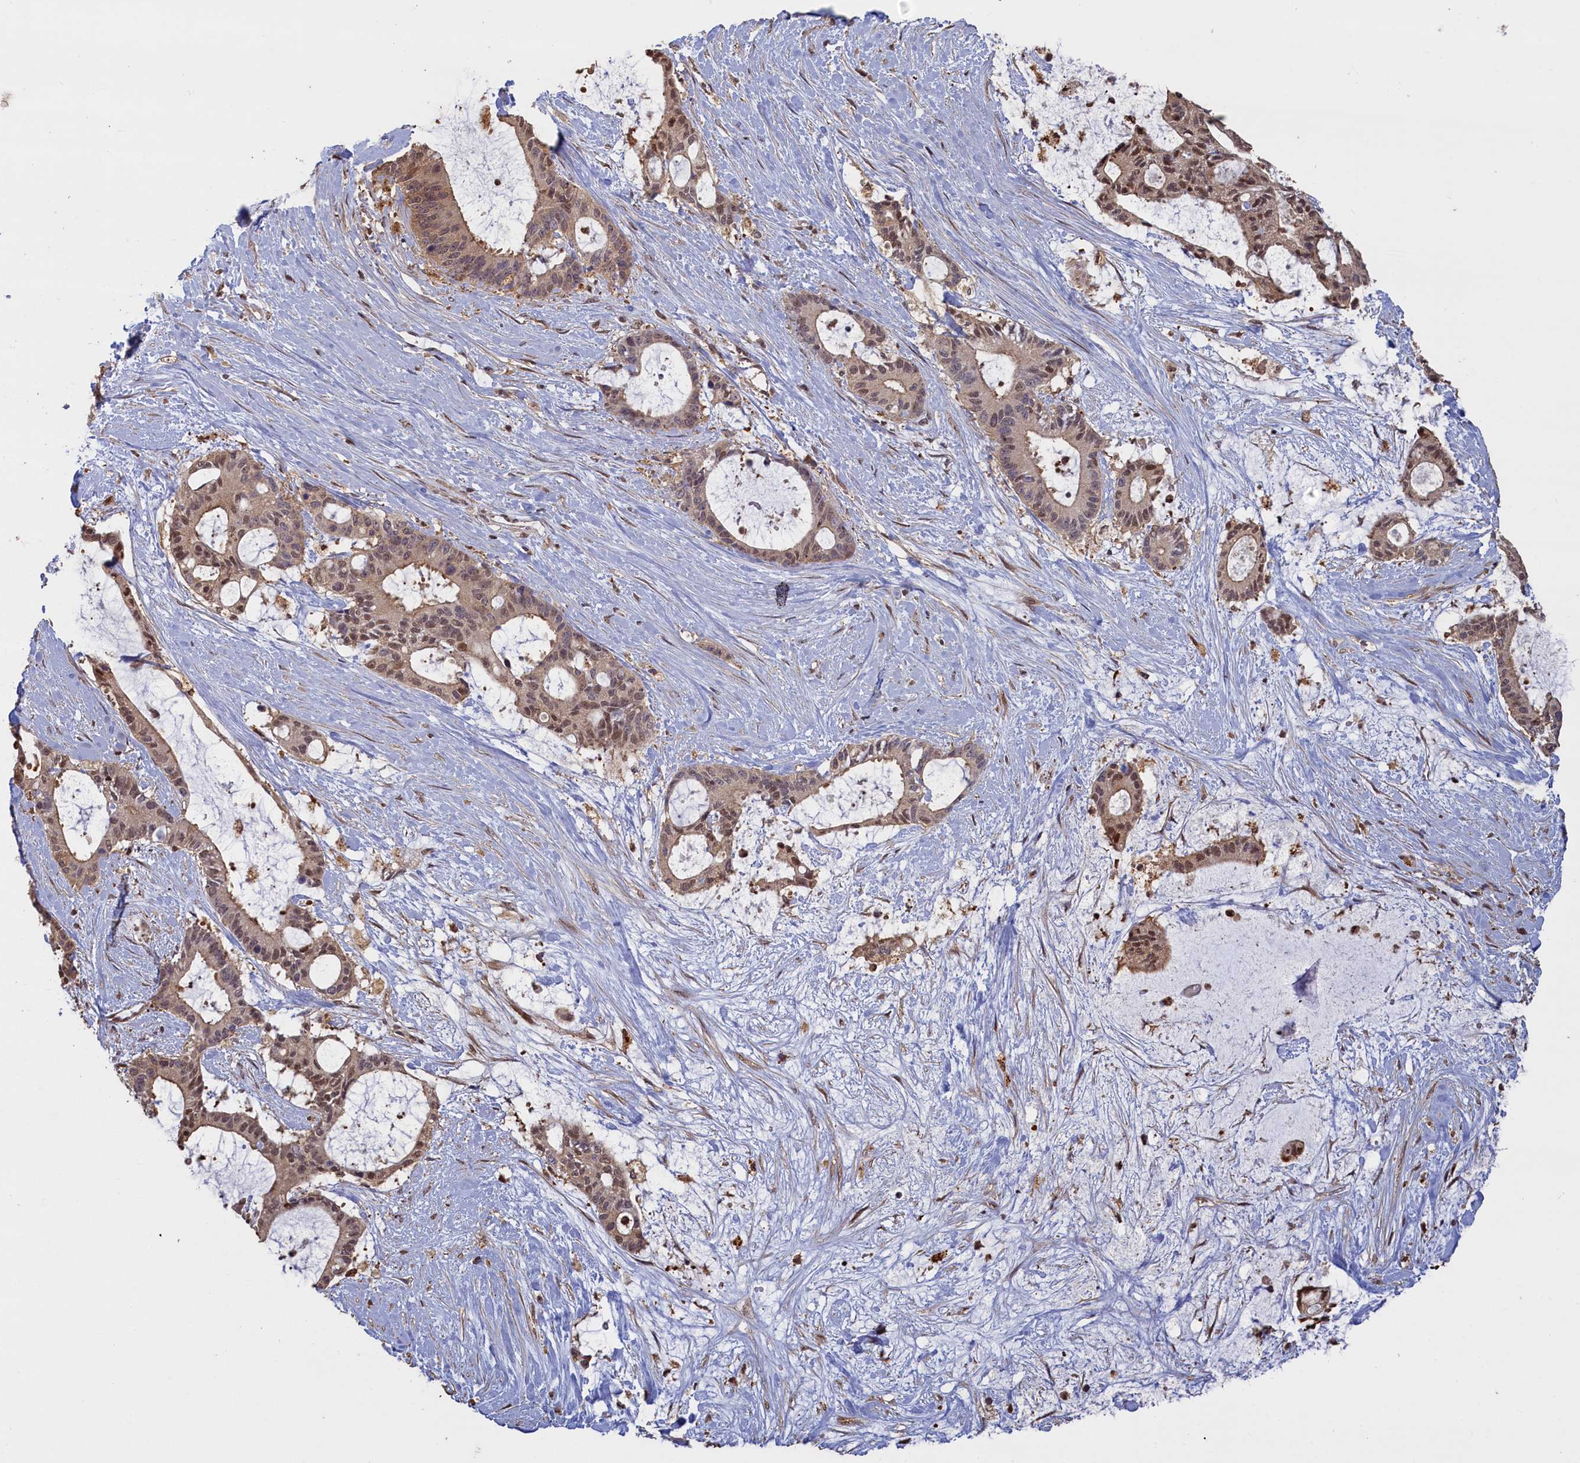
{"staining": {"intensity": "moderate", "quantity": ">75%", "location": "nuclear"}, "tissue": "liver cancer", "cell_type": "Tumor cells", "image_type": "cancer", "snomed": [{"axis": "morphology", "description": "Normal tissue, NOS"}, {"axis": "morphology", "description": "Cholangiocarcinoma"}, {"axis": "topography", "description": "Liver"}, {"axis": "topography", "description": "Peripheral nerve tissue"}], "caption": "IHC photomicrograph of human cholangiocarcinoma (liver) stained for a protein (brown), which displays medium levels of moderate nuclear positivity in approximately >75% of tumor cells.", "gene": "UCHL3", "patient": {"sex": "female", "age": 73}}